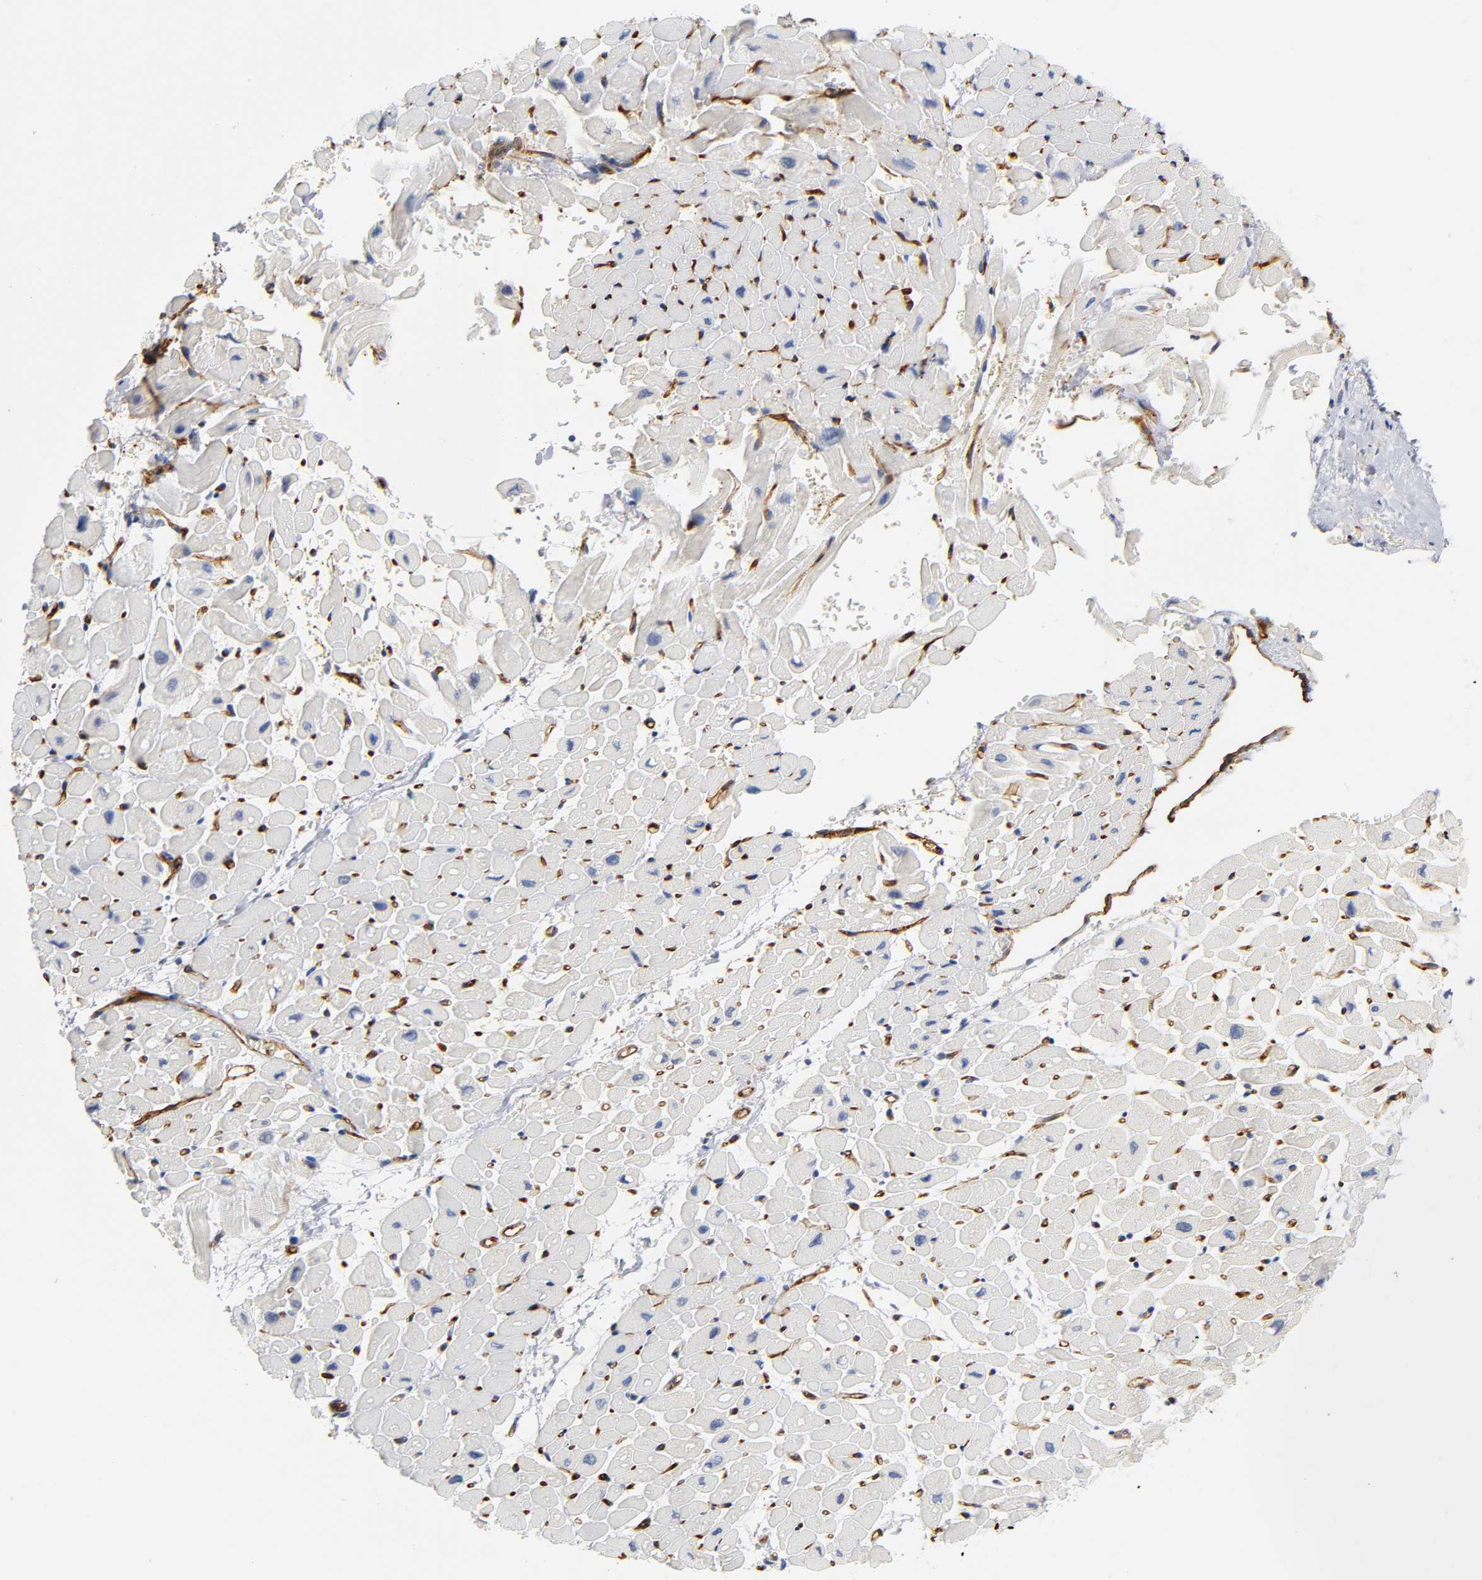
{"staining": {"intensity": "negative", "quantity": "none", "location": "none"}, "tissue": "heart muscle", "cell_type": "Cardiomyocytes", "image_type": "normal", "snomed": [{"axis": "morphology", "description": "Normal tissue, NOS"}, {"axis": "topography", "description": "Heart"}], "caption": "Immunohistochemical staining of normal heart muscle reveals no significant staining in cardiomyocytes.", "gene": "ICAM1", "patient": {"sex": "male", "age": 45}}